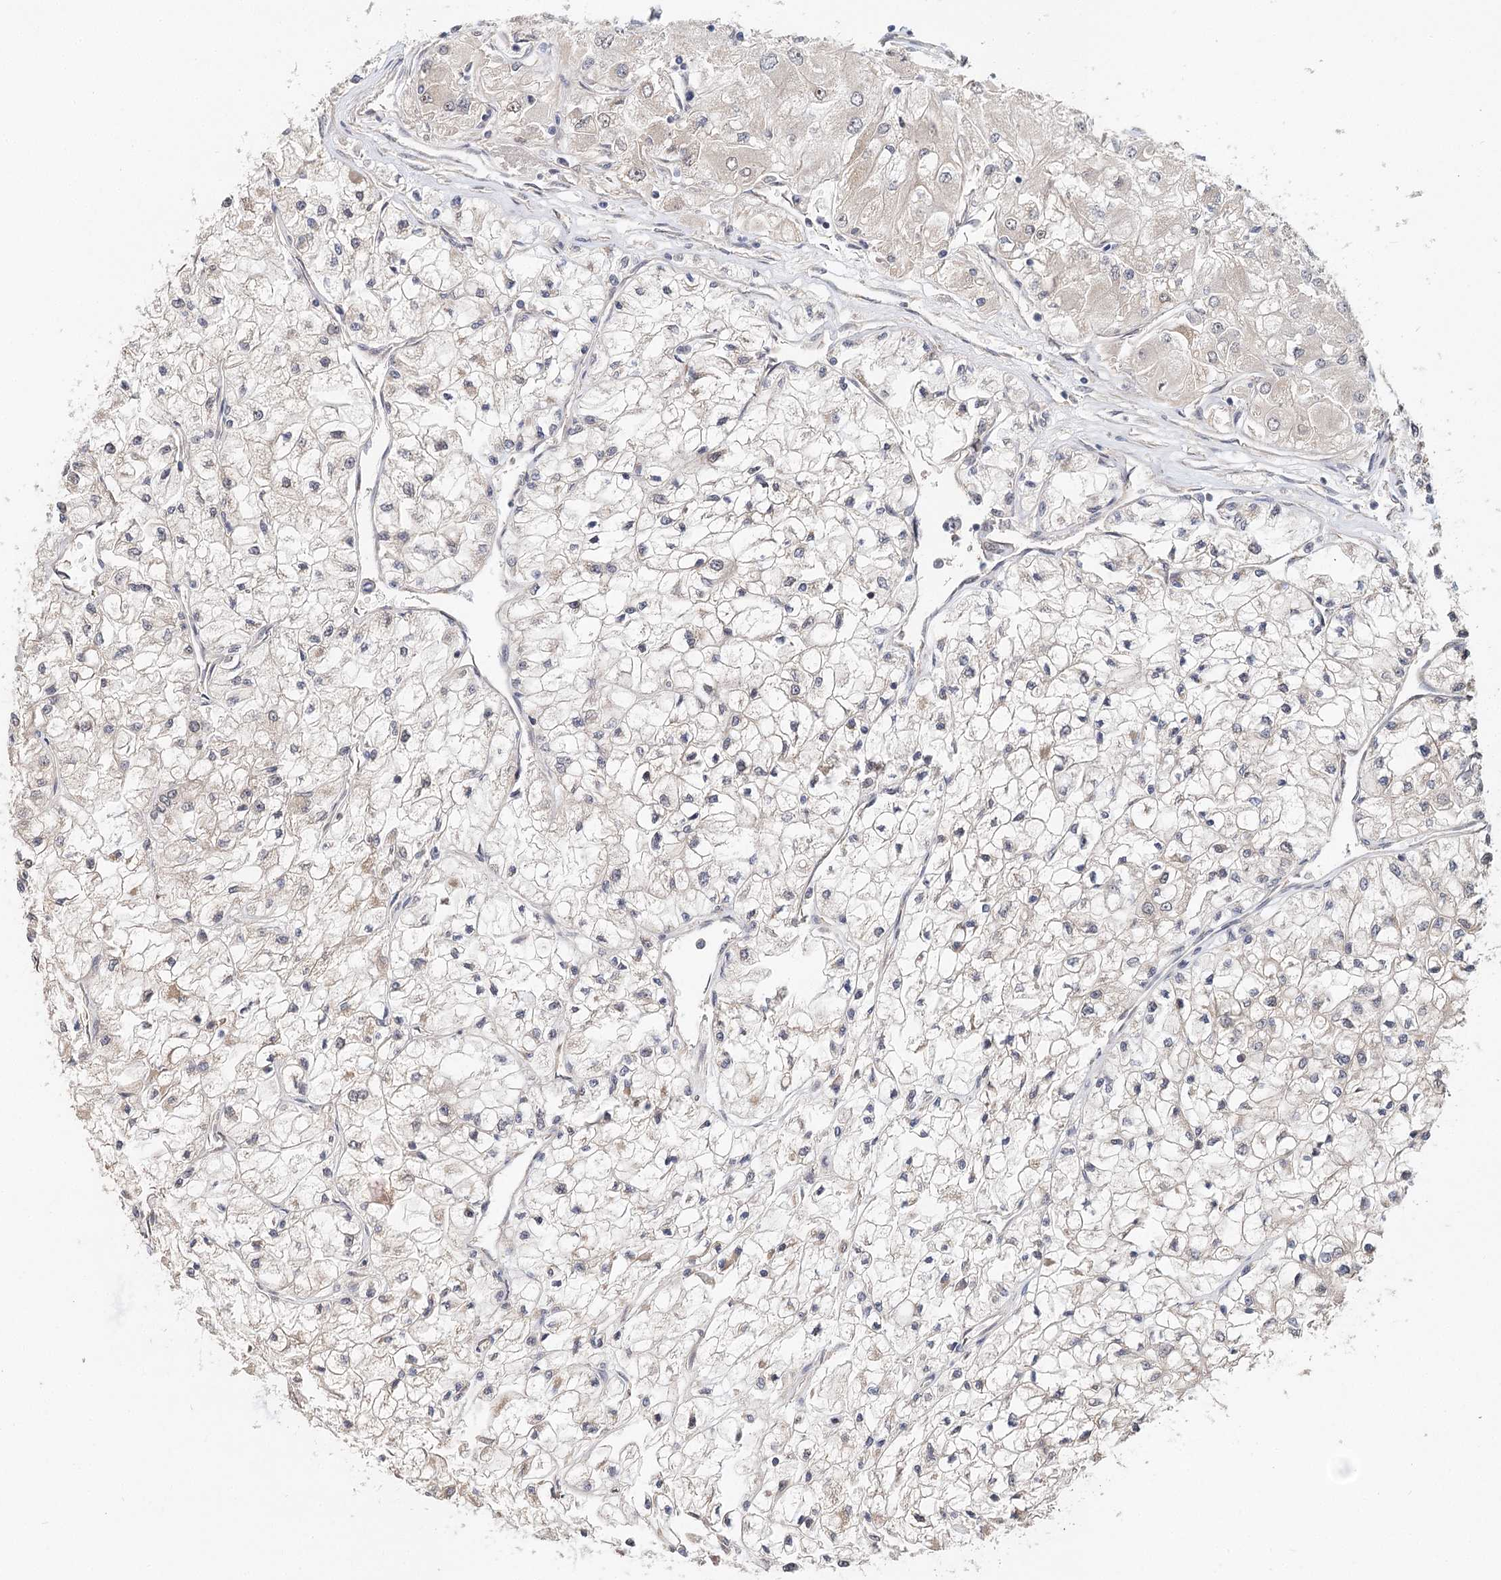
{"staining": {"intensity": "negative", "quantity": "none", "location": "none"}, "tissue": "renal cancer", "cell_type": "Tumor cells", "image_type": "cancer", "snomed": [{"axis": "morphology", "description": "Adenocarcinoma, NOS"}, {"axis": "topography", "description": "Kidney"}], "caption": "DAB (3,3'-diaminobenzidine) immunohistochemical staining of human renal cancer exhibits no significant positivity in tumor cells.", "gene": "NOPCHAP1", "patient": {"sex": "male", "age": 80}}